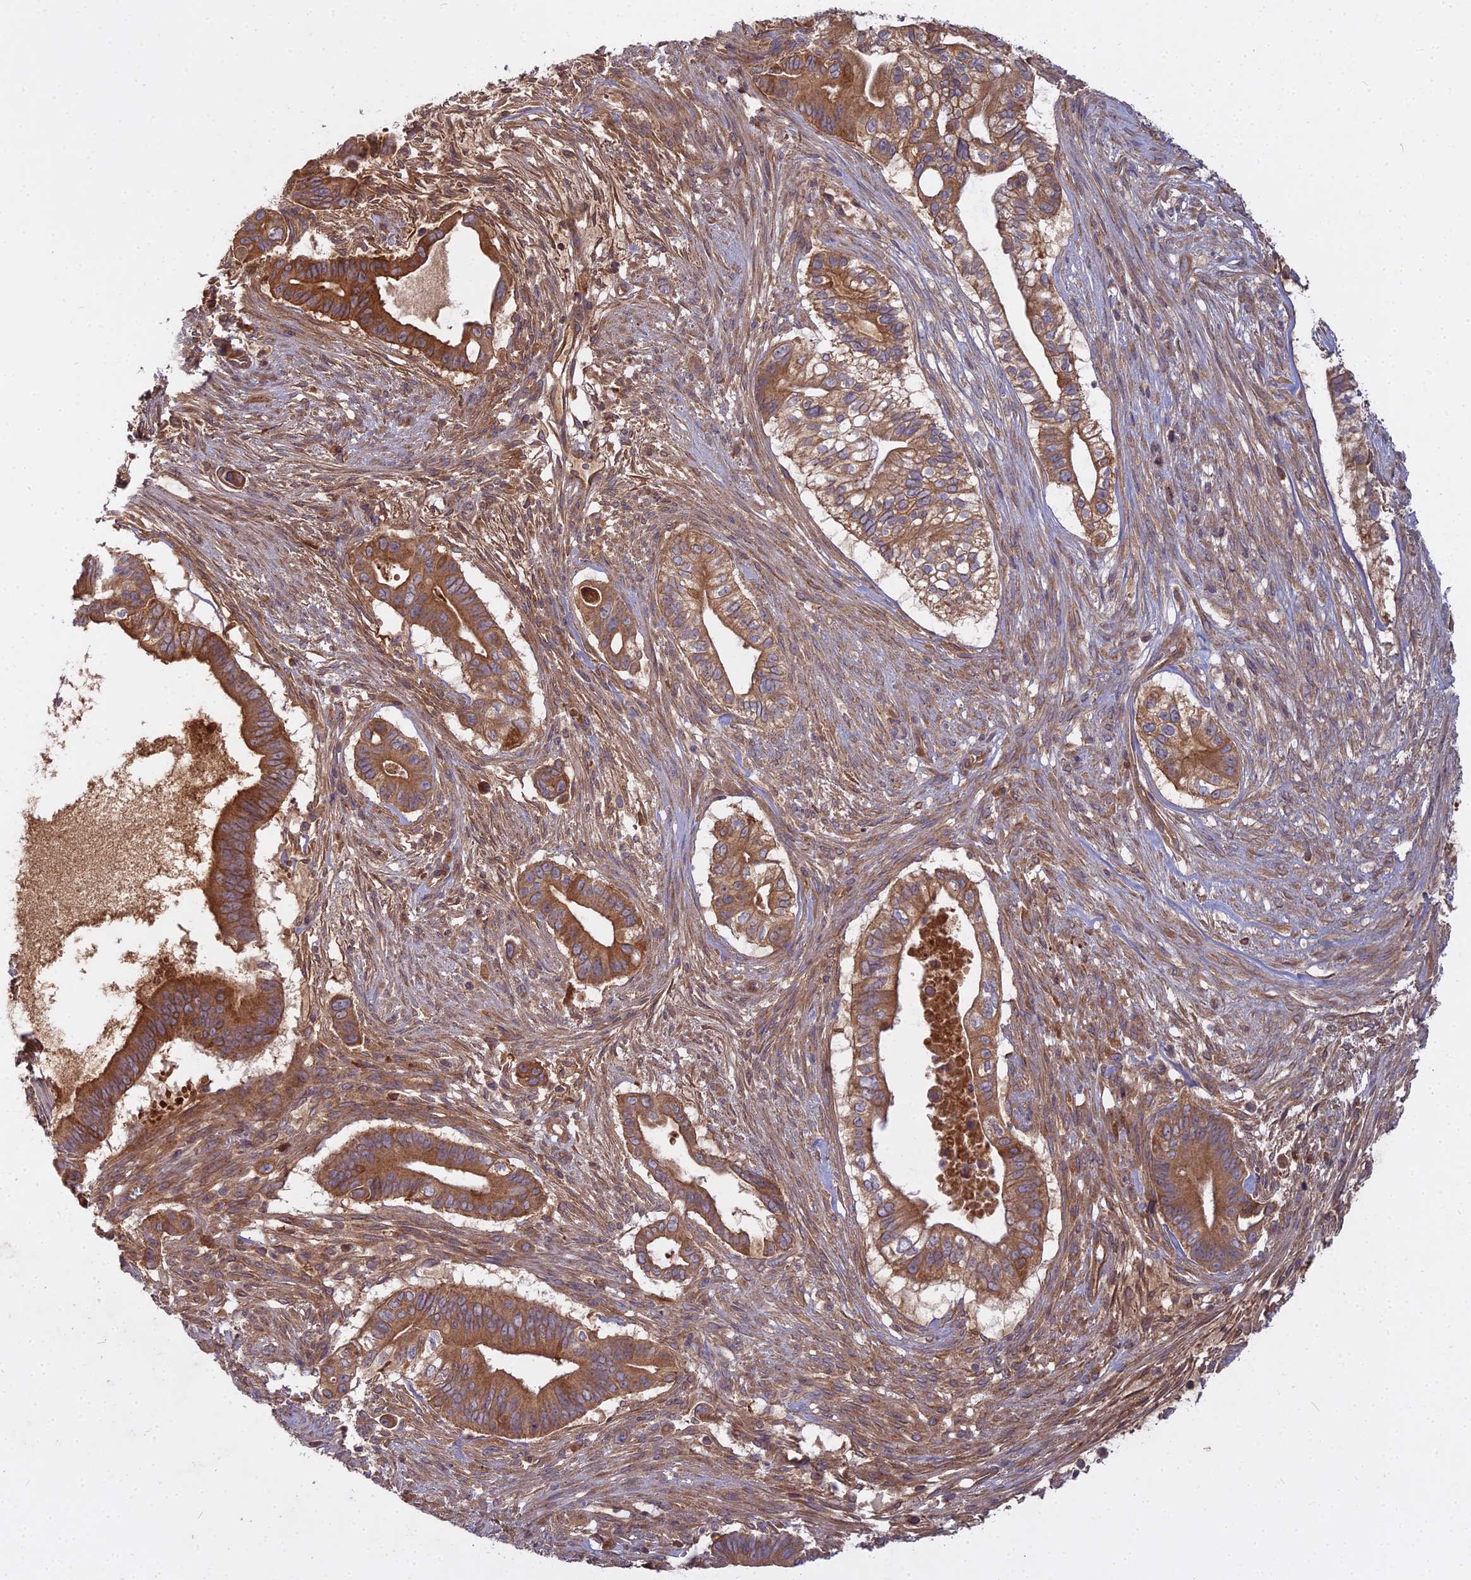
{"staining": {"intensity": "strong", "quantity": ">75%", "location": "cytoplasmic/membranous"}, "tissue": "pancreatic cancer", "cell_type": "Tumor cells", "image_type": "cancer", "snomed": [{"axis": "morphology", "description": "Adenocarcinoma, NOS"}, {"axis": "topography", "description": "Pancreas"}], "caption": "A photomicrograph of human adenocarcinoma (pancreatic) stained for a protein demonstrates strong cytoplasmic/membranous brown staining in tumor cells.", "gene": "CCDC167", "patient": {"sex": "male", "age": 68}}